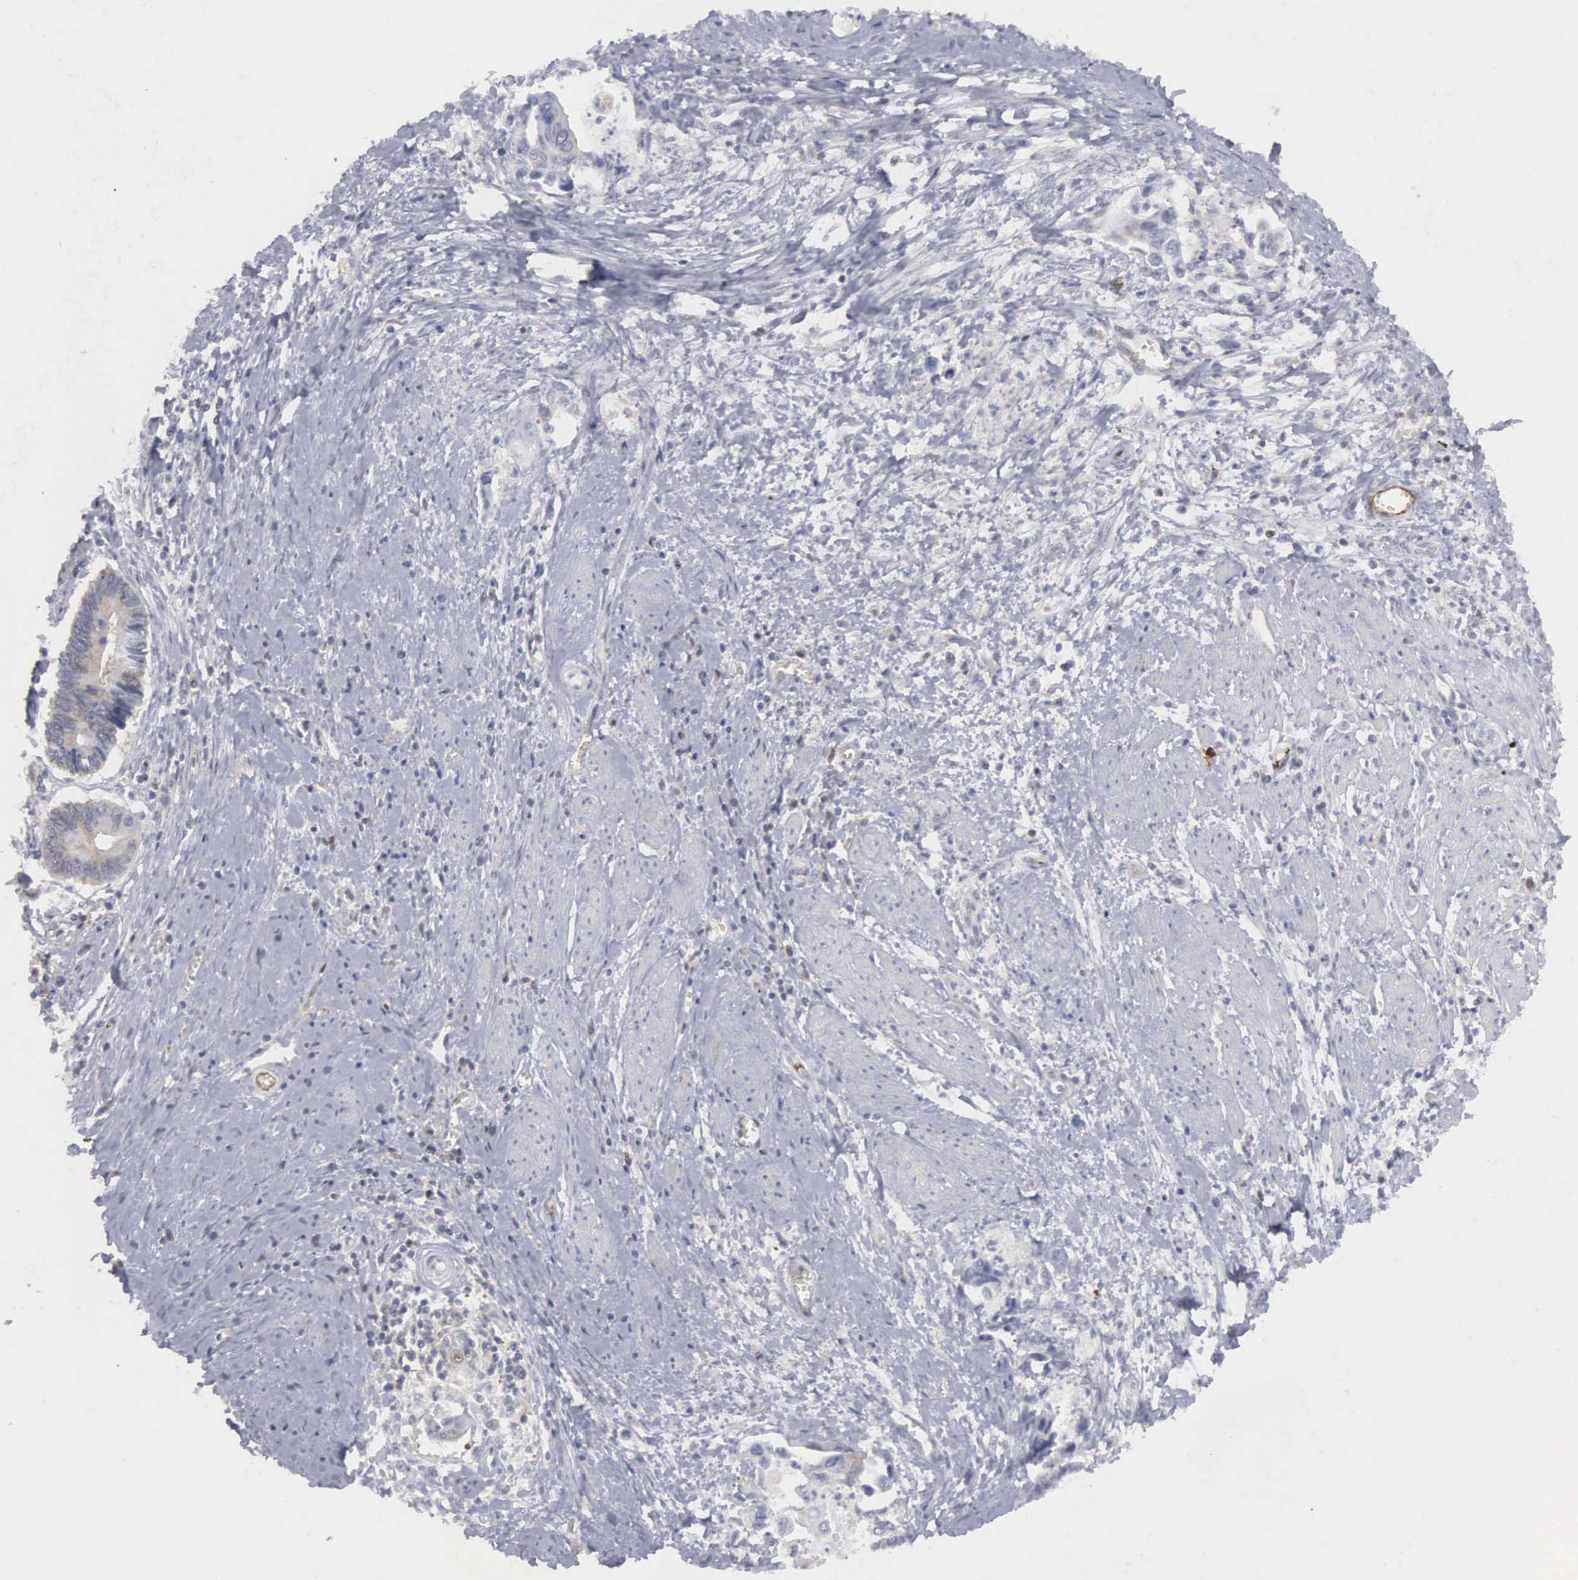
{"staining": {"intensity": "weak", "quantity": "<25%", "location": "cytoplasmic/membranous"}, "tissue": "pancreatic cancer", "cell_type": "Tumor cells", "image_type": "cancer", "snomed": [{"axis": "morphology", "description": "Adenocarcinoma, NOS"}, {"axis": "topography", "description": "Pancreas"}], "caption": "Pancreatic cancer was stained to show a protein in brown. There is no significant positivity in tumor cells.", "gene": "RBPJ", "patient": {"sex": "female", "age": 70}}